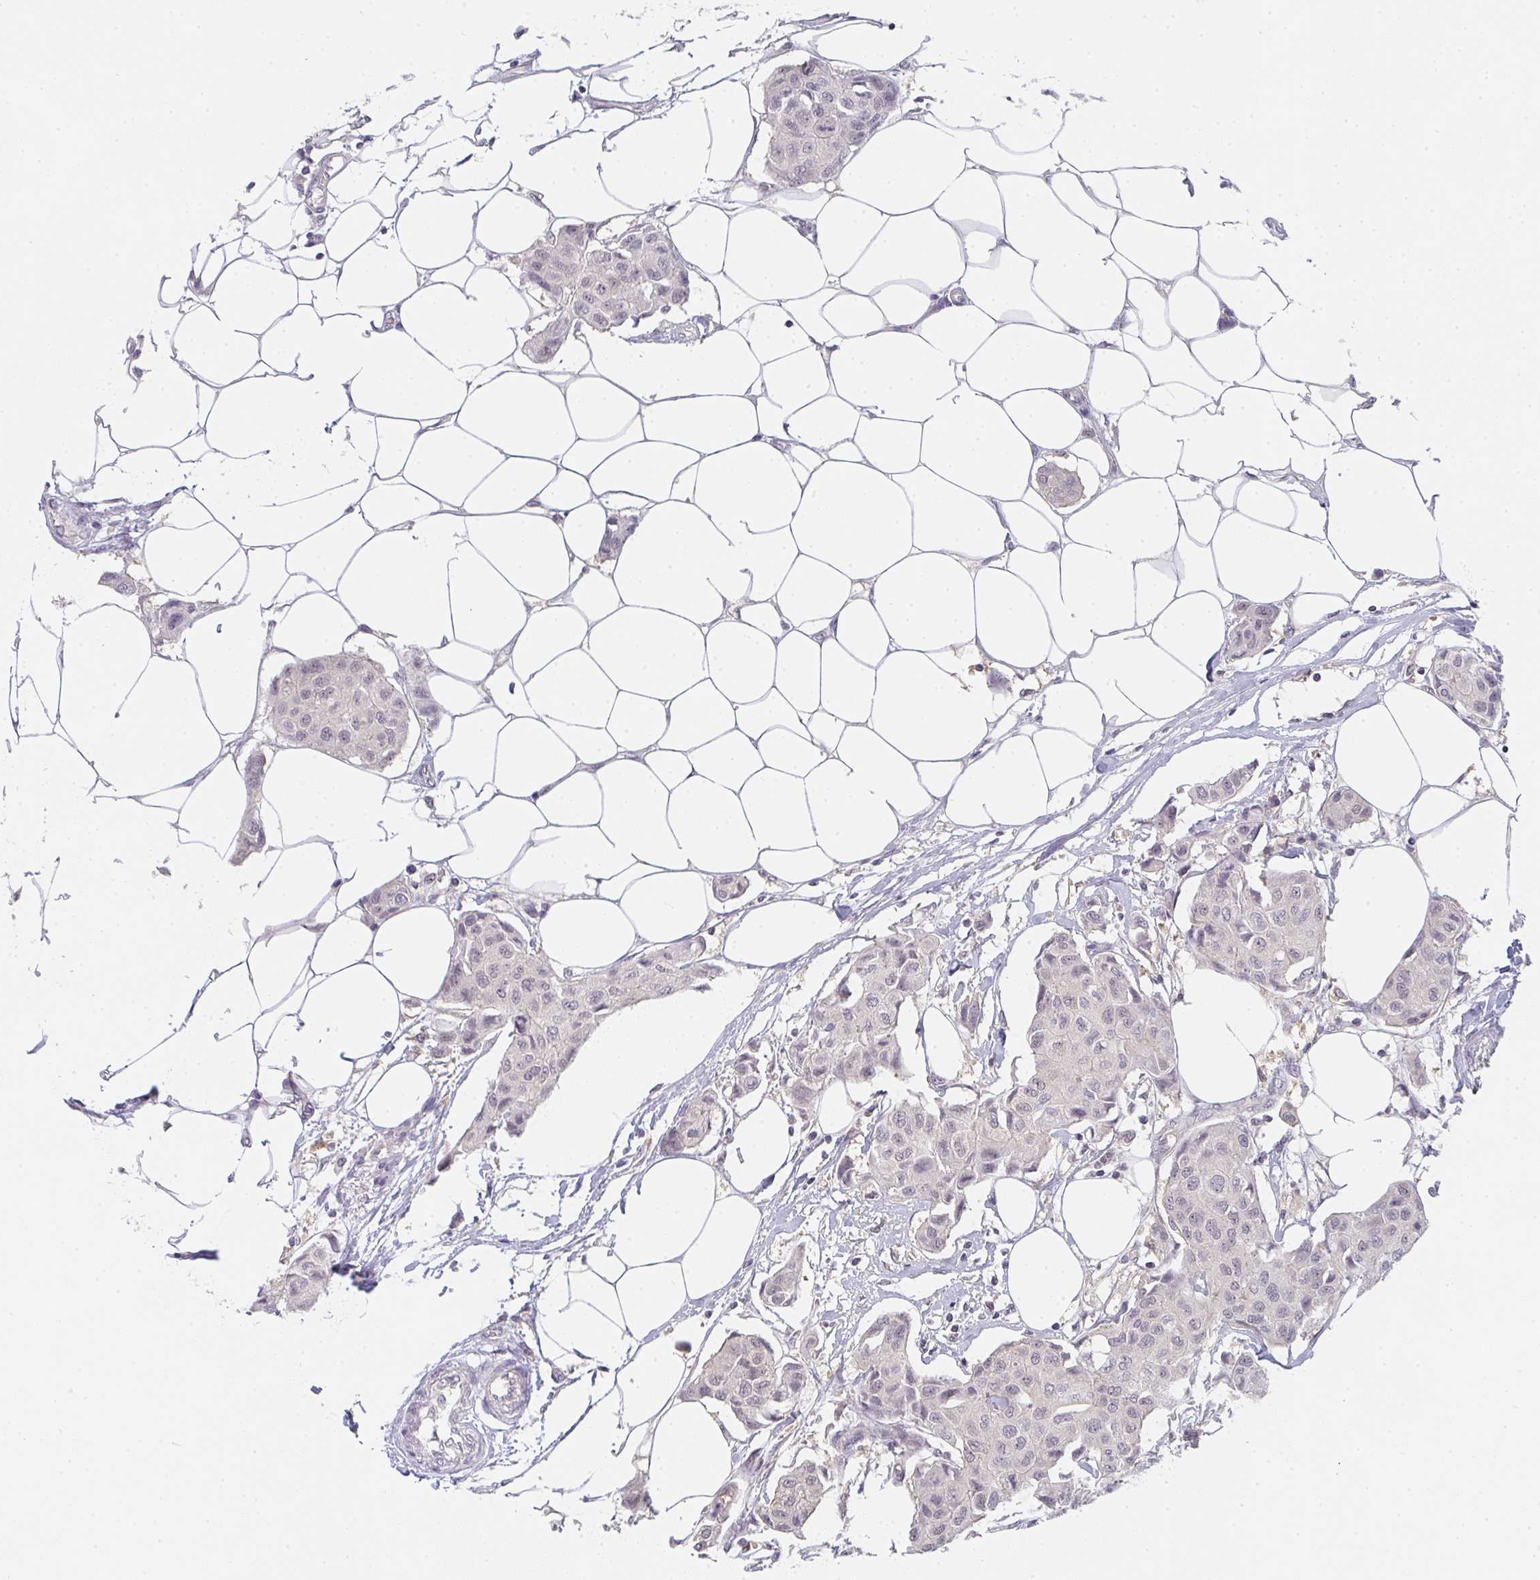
{"staining": {"intensity": "negative", "quantity": "none", "location": "none"}, "tissue": "breast cancer", "cell_type": "Tumor cells", "image_type": "cancer", "snomed": [{"axis": "morphology", "description": "Duct carcinoma"}, {"axis": "topography", "description": "Breast"}, {"axis": "topography", "description": "Lymph node"}], "caption": "Immunohistochemistry (IHC) photomicrograph of neoplastic tissue: human breast cancer (infiltrating ductal carcinoma) stained with DAB reveals no significant protein positivity in tumor cells.", "gene": "GSDMB", "patient": {"sex": "female", "age": 80}}